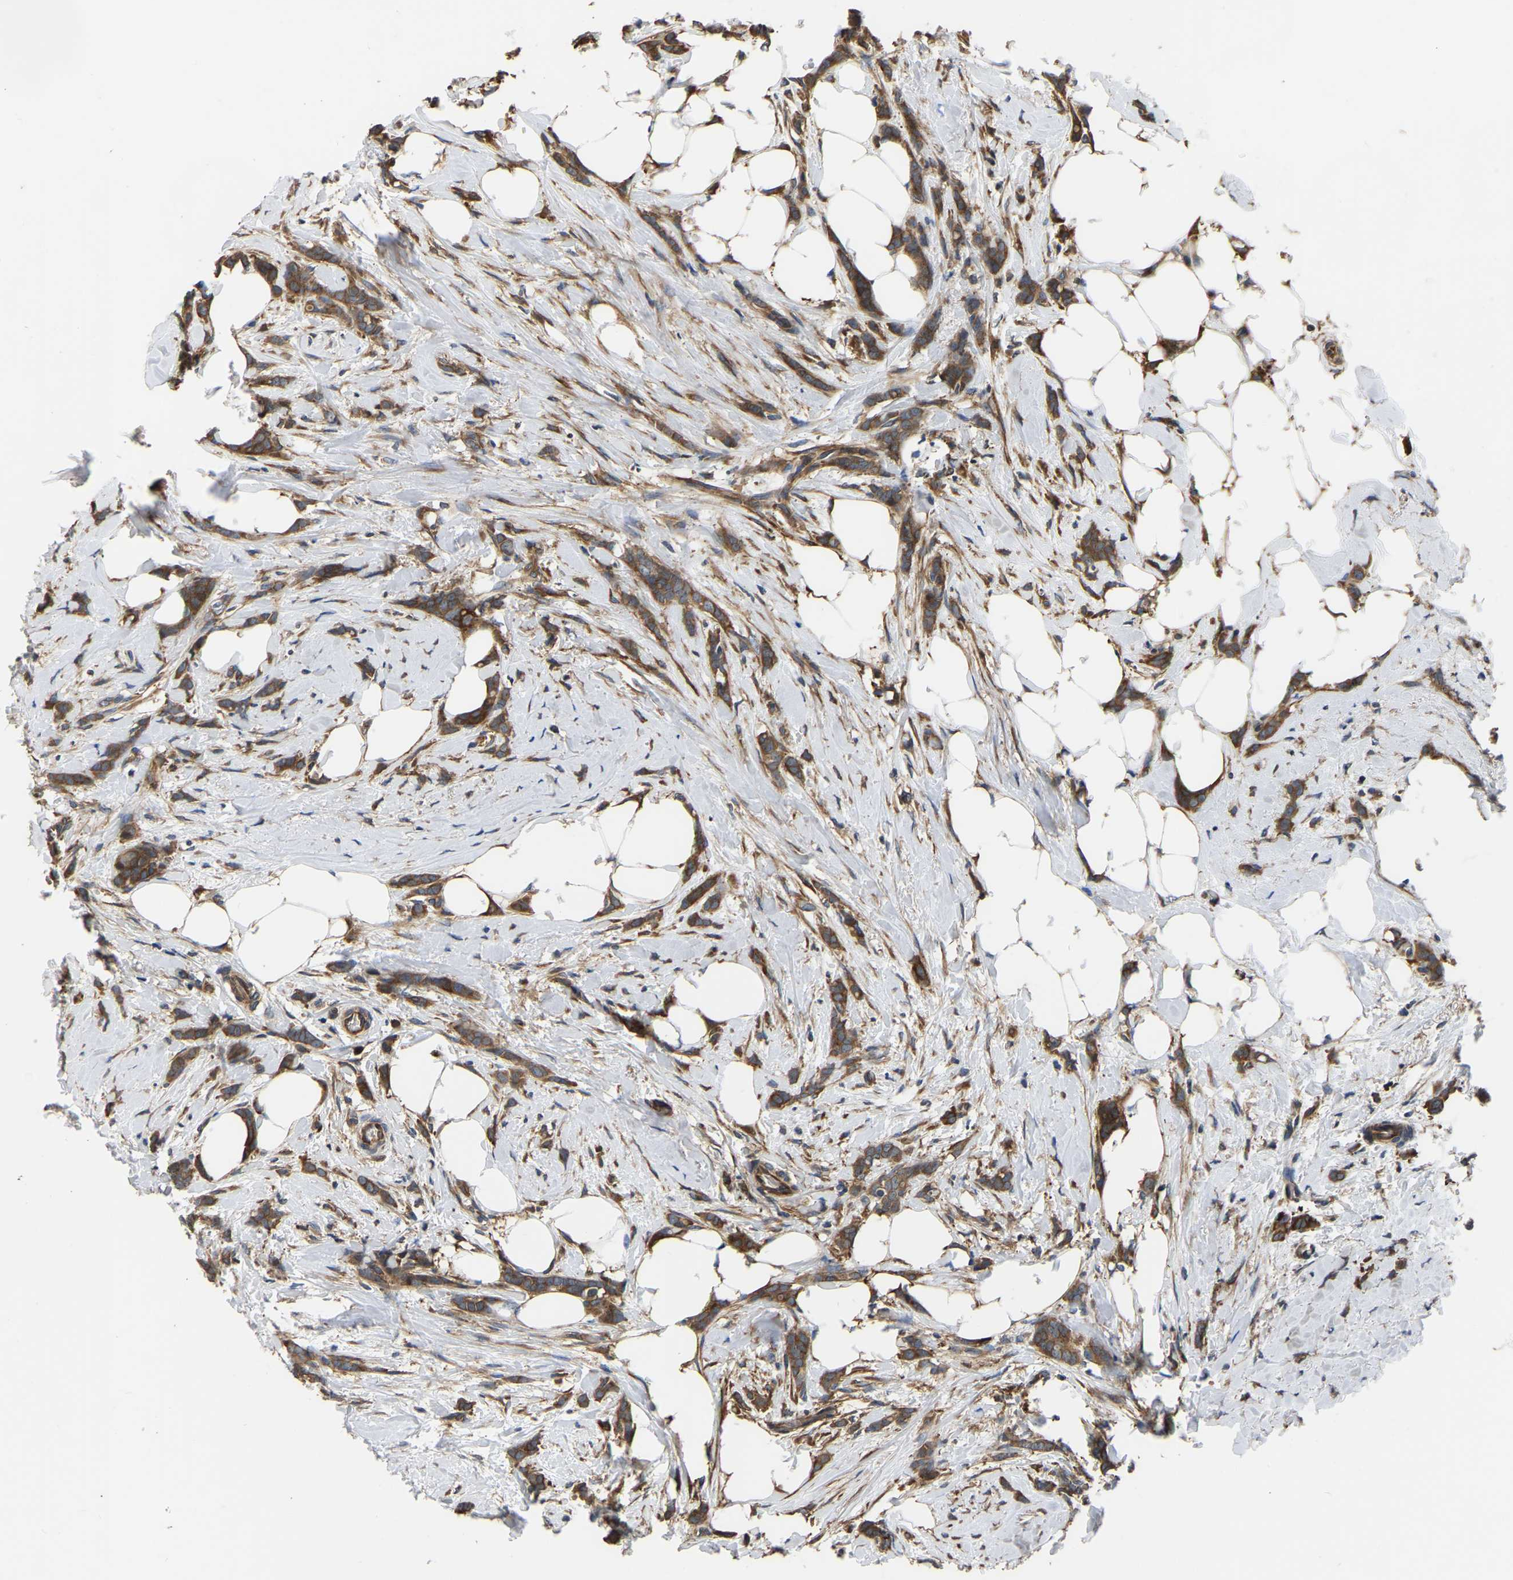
{"staining": {"intensity": "strong", "quantity": ">75%", "location": "cytoplasmic/membranous"}, "tissue": "breast cancer", "cell_type": "Tumor cells", "image_type": "cancer", "snomed": [{"axis": "morphology", "description": "Lobular carcinoma, in situ"}, {"axis": "morphology", "description": "Lobular carcinoma"}, {"axis": "topography", "description": "Breast"}], "caption": "Immunohistochemical staining of breast lobular carcinoma in situ shows strong cytoplasmic/membranous protein expression in approximately >75% of tumor cells.", "gene": "GARS1", "patient": {"sex": "female", "age": 41}}